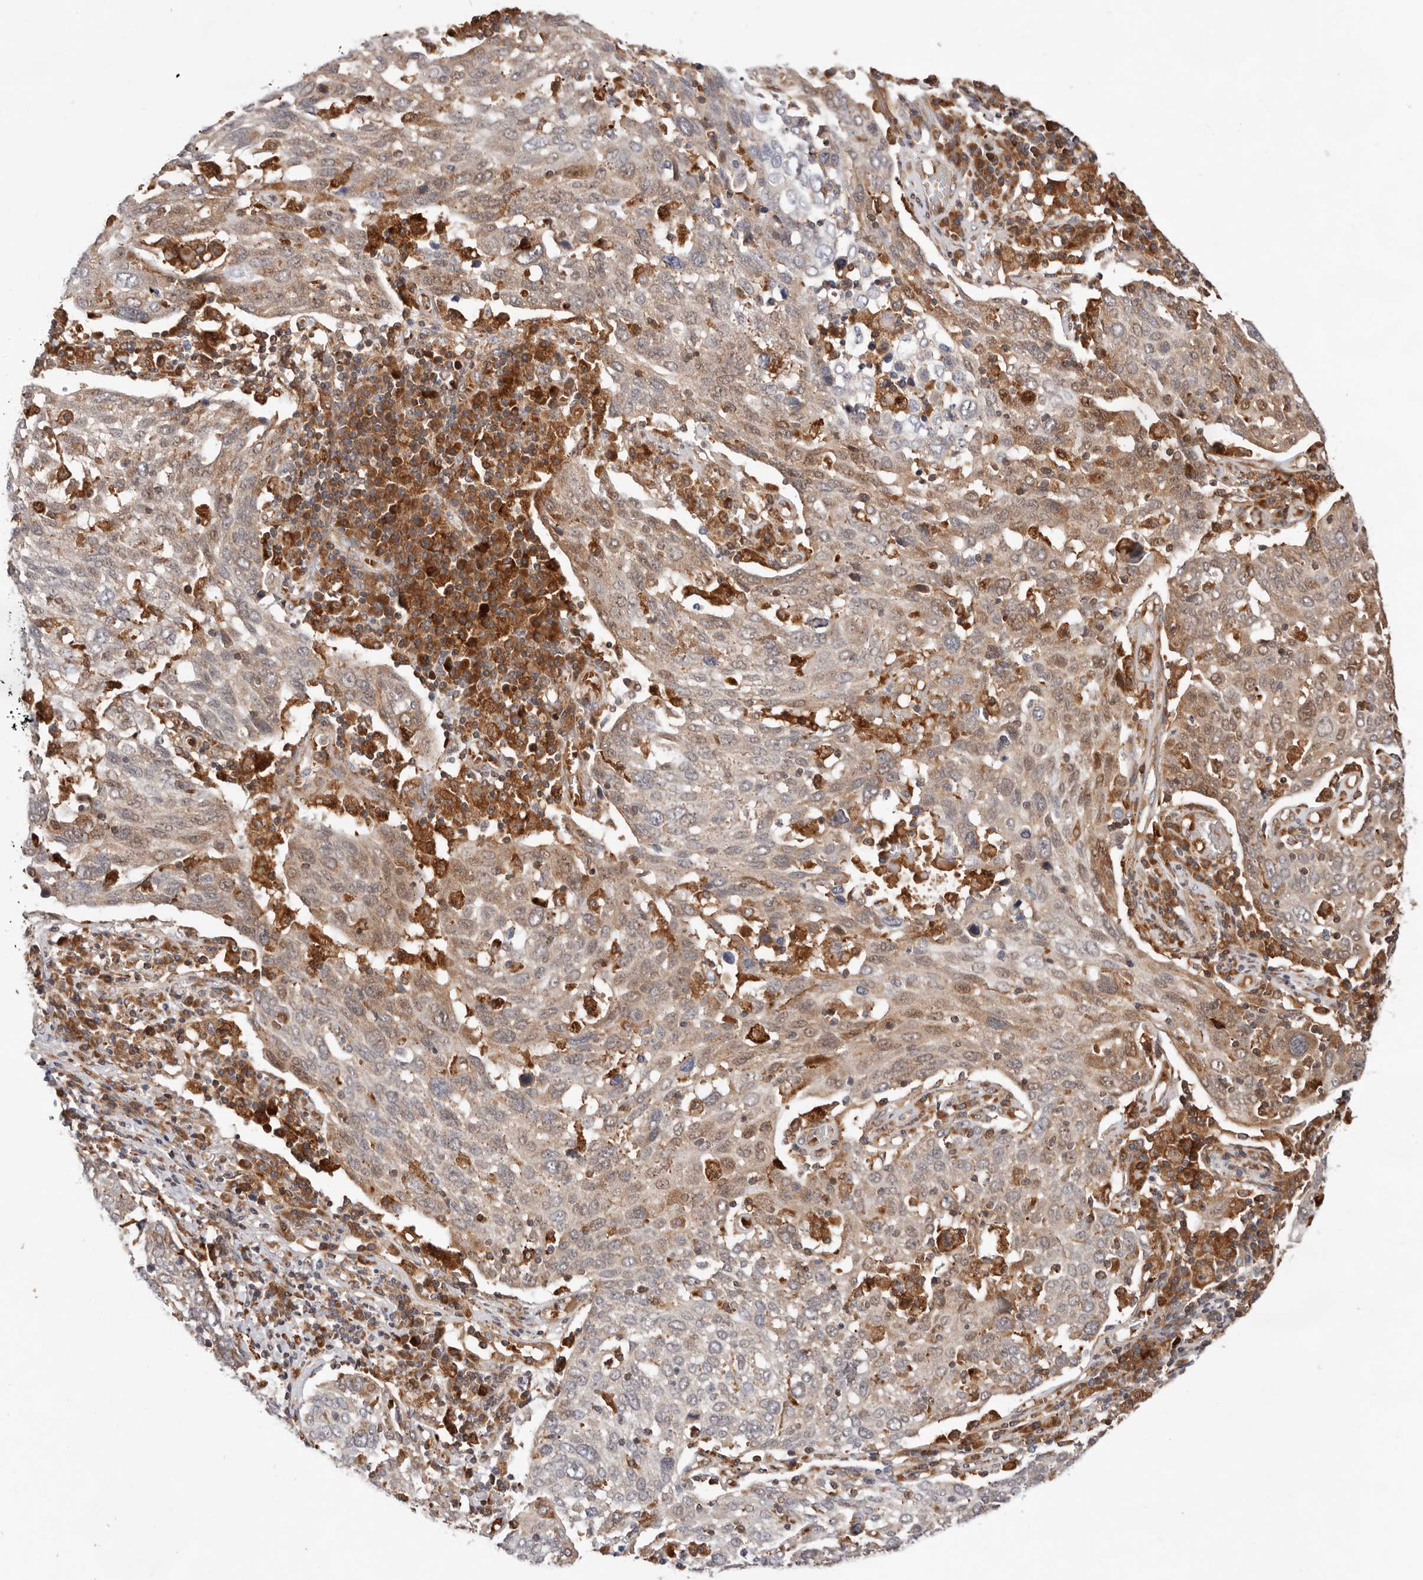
{"staining": {"intensity": "moderate", "quantity": "<25%", "location": "cytoplasmic/membranous"}, "tissue": "lung cancer", "cell_type": "Tumor cells", "image_type": "cancer", "snomed": [{"axis": "morphology", "description": "Squamous cell carcinoma, NOS"}, {"axis": "topography", "description": "Lung"}], "caption": "Protein expression by IHC shows moderate cytoplasmic/membranous staining in about <25% of tumor cells in squamous cell carcinoma (lung).", "gene": "RNF213", "patient": {"sex": "male", "age": 65}}